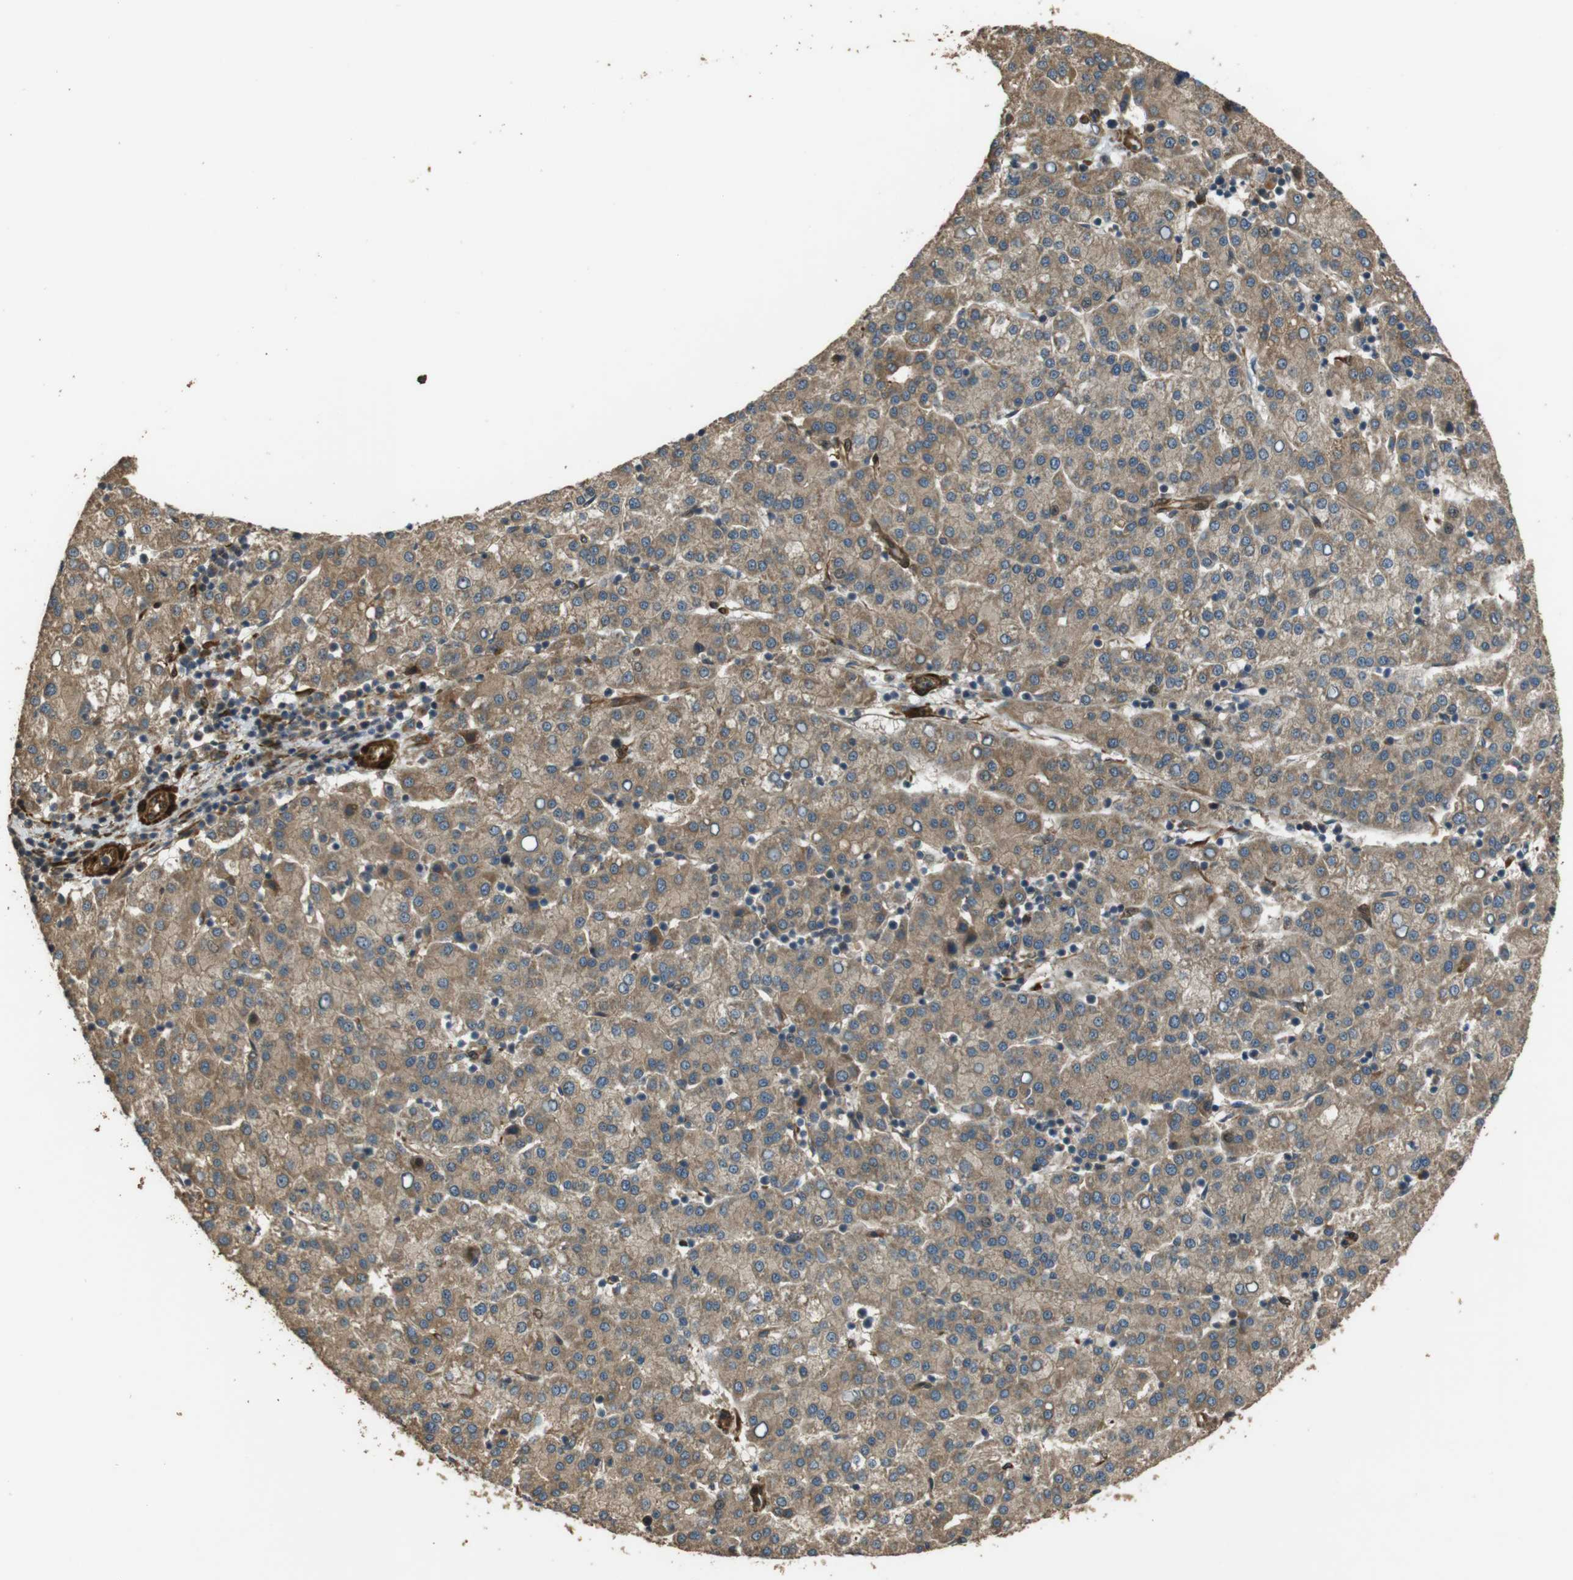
{"staining": {"intensity": "moderate", "quantity": ">75%", "location": "cytoplasmic/membranous"}, "tissue": "liver cancer", "cell_type": "Tumor cells", "image_type": "cancer", "snomed": [{"axis": "morphology", "description": "Carcinoma, Hepatocellular, NOS"}, {"axis": "topography", "description": "Liver"}], "caption": "The image reveals staining of liver cancer, revealing moderate cytoplasmic/membranous protein staining (brown color) within tumor cells.", "gene": "MSRB3", "patient": {"sex": "female", "age": 58}}